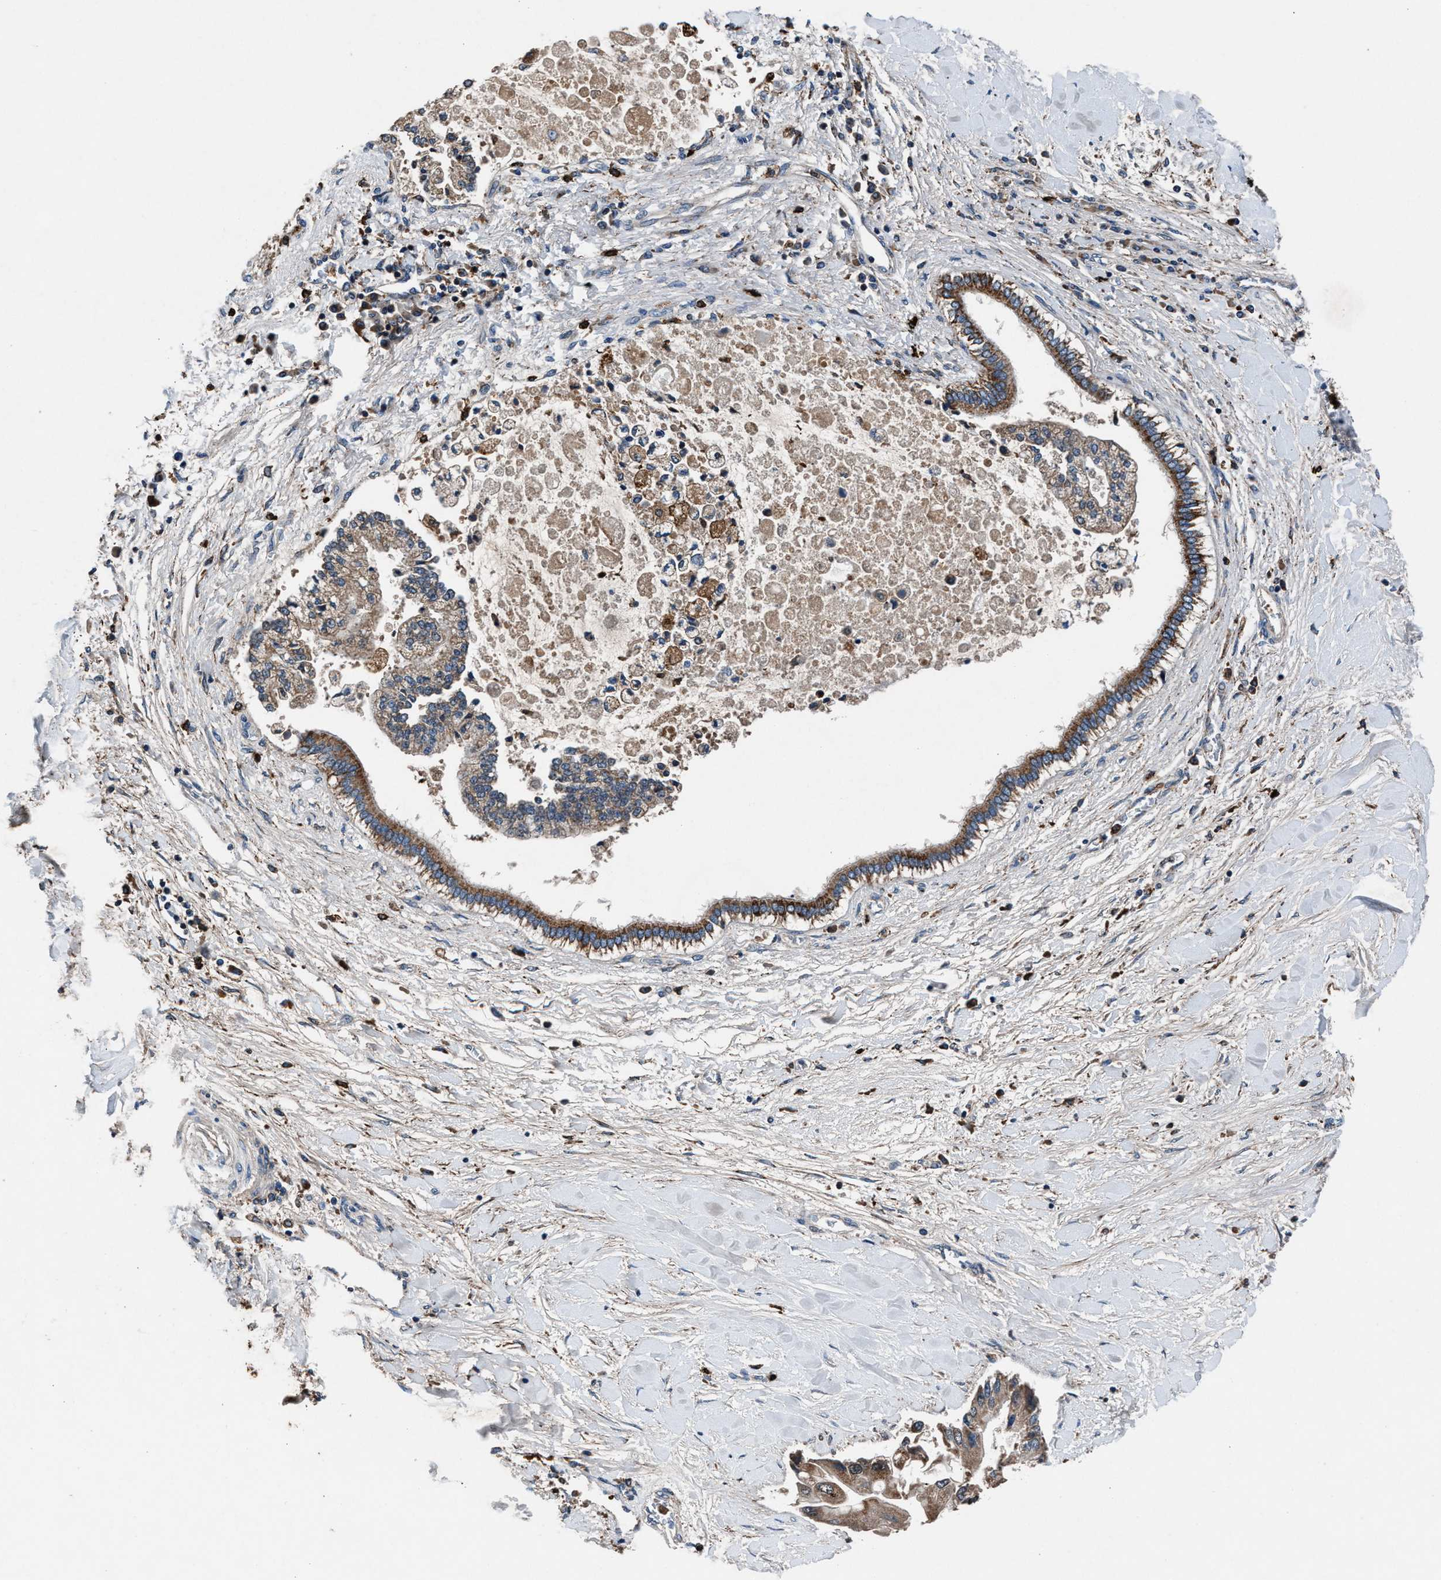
{"staining": {"intensity": "moderate", "quantity": ">75%", "location": "cytoplasmic/membranous"}, "tissue": "liver cancer", "cell_type": "Tumor cells", "image_type": "cancer", "snomed": [{"axis": "morphology", "description": "Cholangiocarcinoma"}, {"axis": "topography", "description": "Liver"}], "caption": "Liver cholangiocarcinoma stained with DAB (3,3'-diaminobenzidine) immunohistochemistry reveals medium levels of moderate cytoplasmic/membranous positivity in approximately >75% of tumor cells. (IHC, brightfield microscopy, high magnification).", "gene": "FAM221A", "patient": {"sex": "male", "age": 50}}